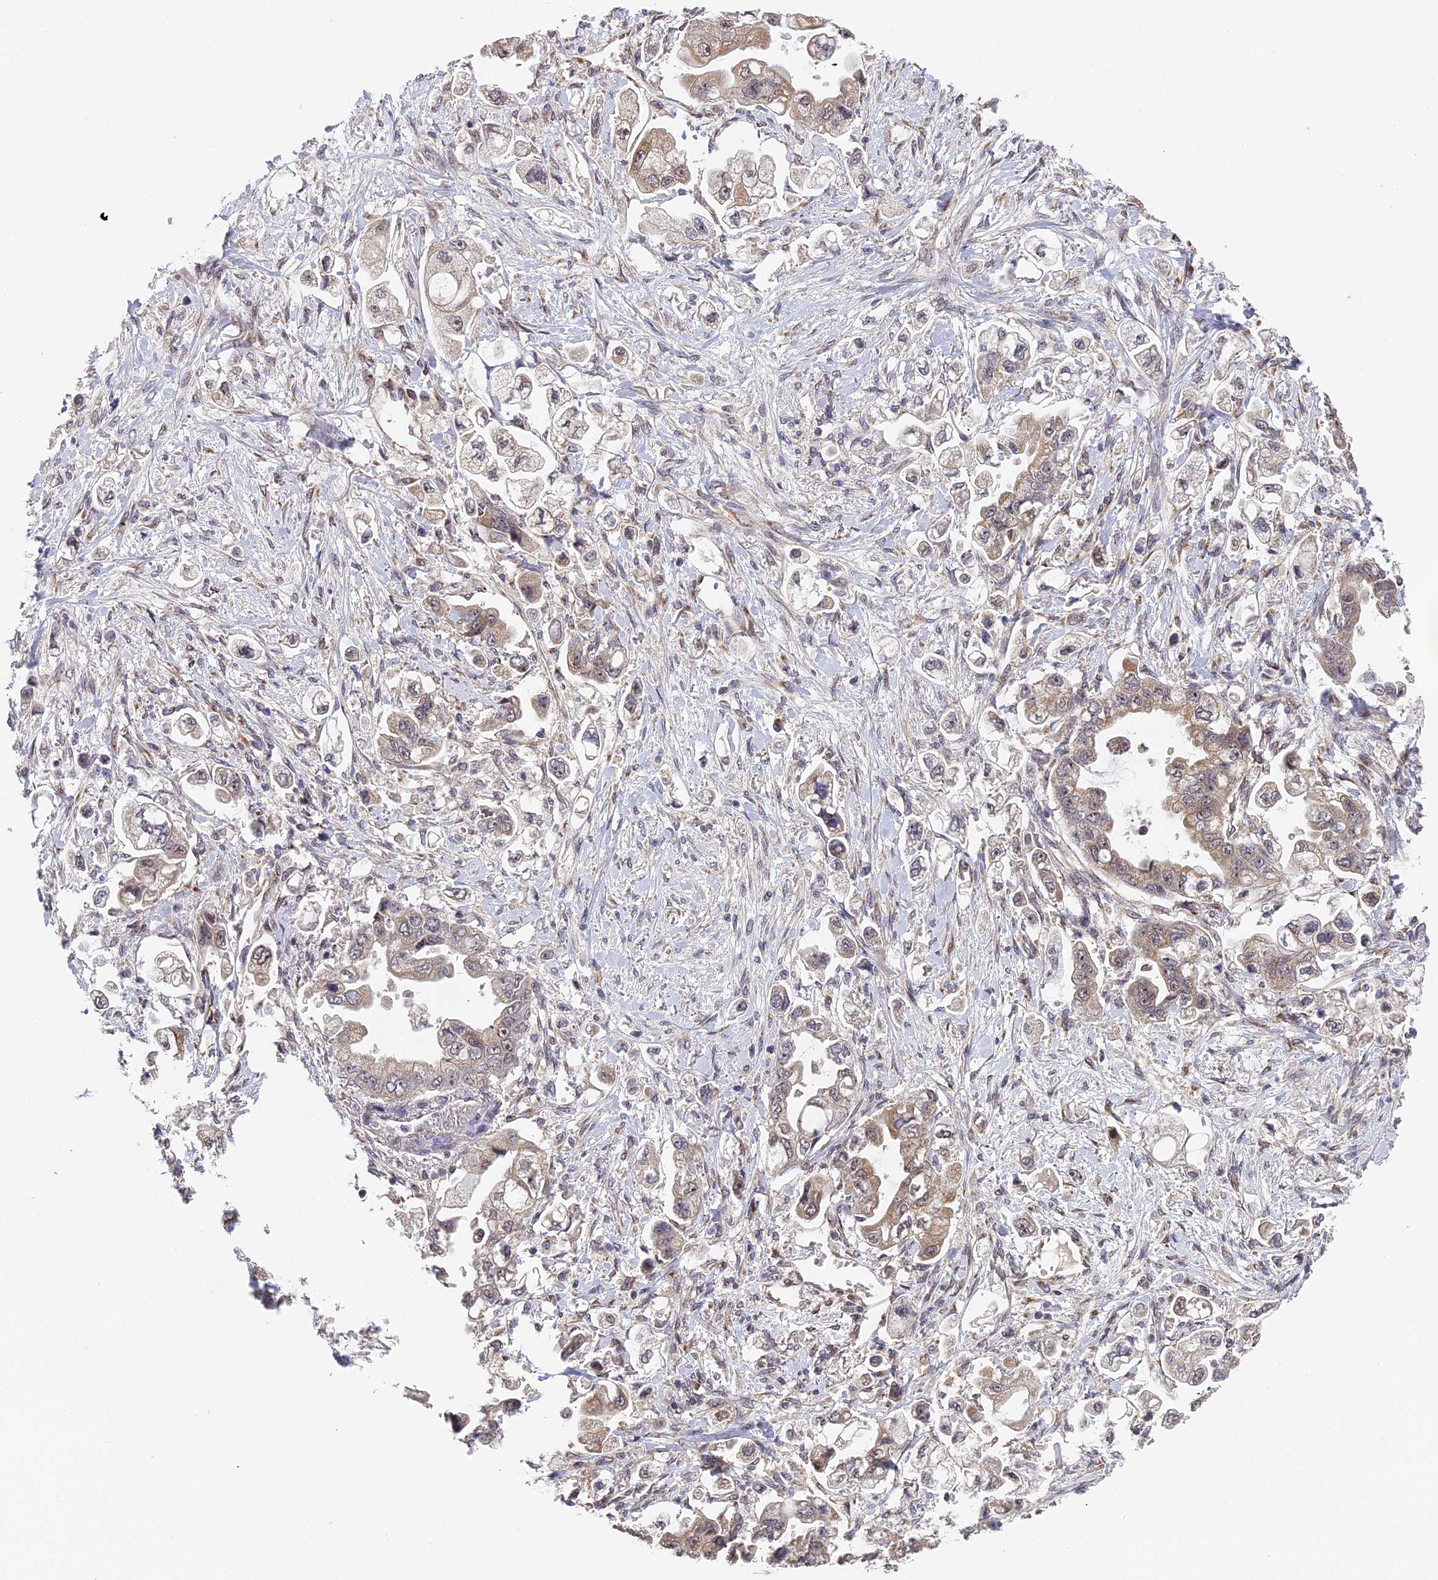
{"staining": {"intensity": "weak", "quantity": "25%-75%", "location": "cytoplasmic/membranous"}, "tissue": "stomach cancer", "cell_type": "Tumor cells", "image_type": "cancer", "snomed": [{"axis": "morphology", "description": "Adenocarcinoma, NOS"}, {"axis": "topography", "description": "Stomach"}], "caption": "Stomach cancer stained for a protein (brown) reveals weak cytoplasmic/membranous positive staining in approximately 25%-75% of tumor cells.", "gene": "MEOX1", "patient": {"sex": "male", "age": 62}}